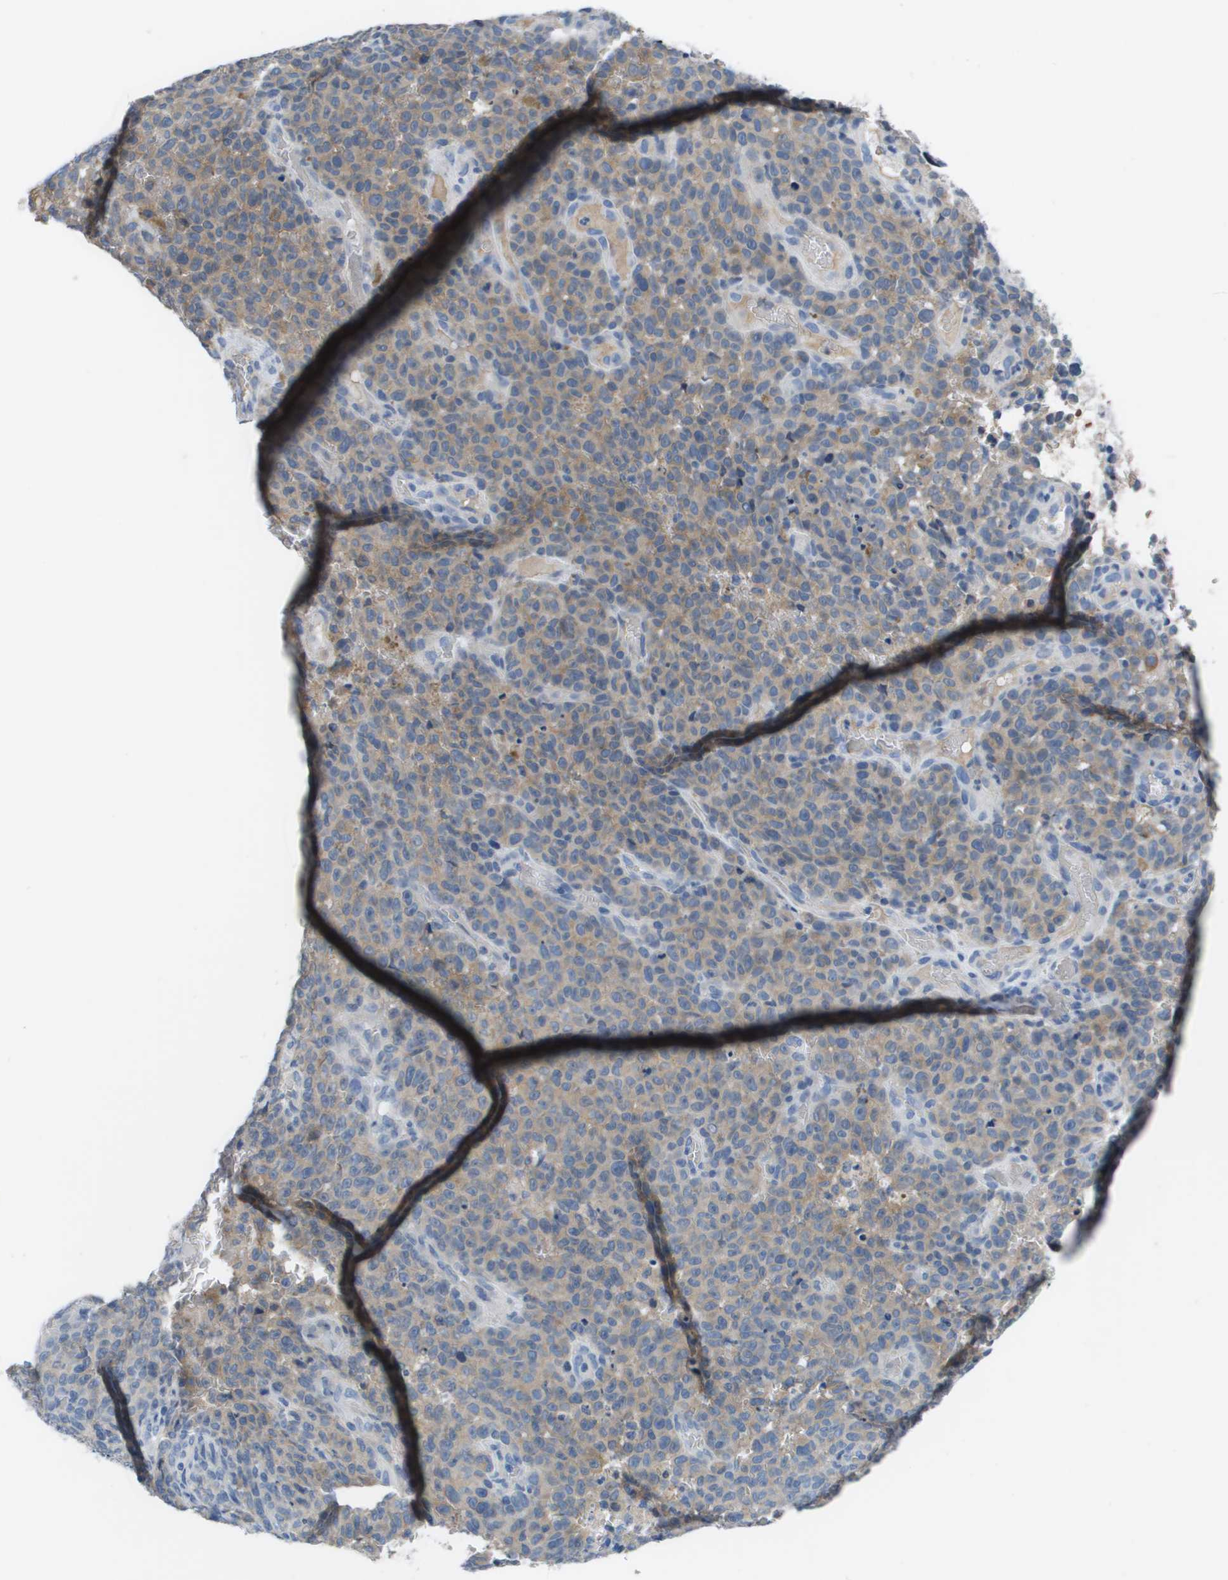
{"staining": {"intensity": "weak", "quantity": ">75%", "location": "cytoplasmic/membranous"}, "tissue": "melanoma", "cell_type": "Tumor cells", "image_type": "cancer", "snomed": [{"axis": "morphology", "description": "Malignant melanoma, NOS"}, {"axis": "topography", "description": "Skin"}], "caption": "There is low levels of weak cytoplasmic/membranous staining in tumor cells of malignant melanoma, as demonstrated by immunohistochemical staining (brown color).", "gene": "NCS1", "patient": {"sex": "female", "age": 82}}